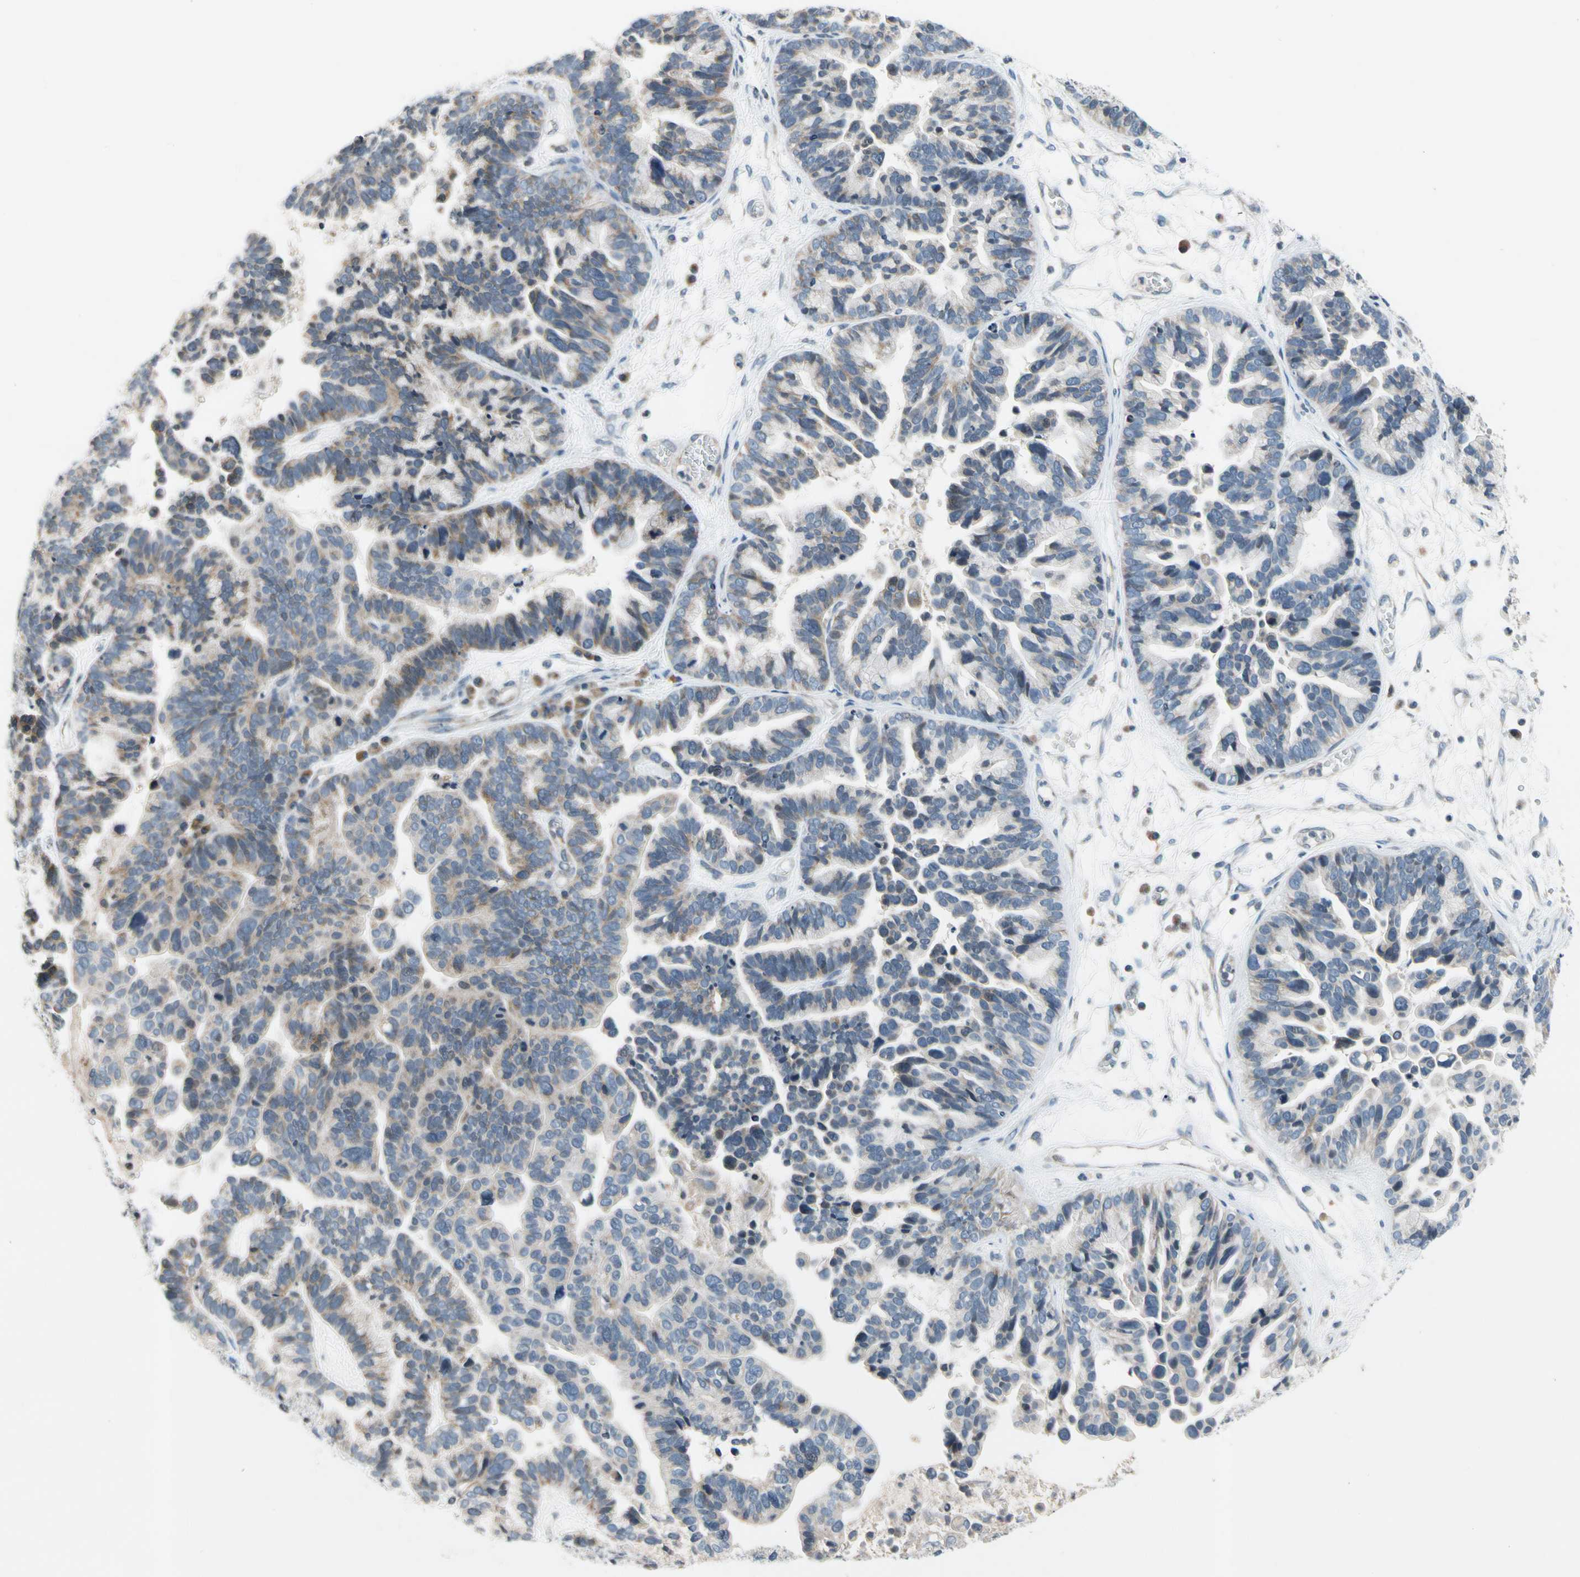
{"staining": {"intensity": "negative", "quantity": "none", "location": "none"}, "tissue": "ovarian cancer", "cell_type": "Tumor cells", "image_type": "cancer", "snomed": [{"axis": "morphology", "description": "Cystadenocarcinoma, serous, NOS"}, {"axis": "topography", "description": "Ovary"}], "caption": "Tumor cells are negative for brown protein staining in serous cystadenocarcinoma (ovarian). (DAB IHC, high magnification).", "gene": "SOX30", "patient": {"sex": "female", "age": 56}}